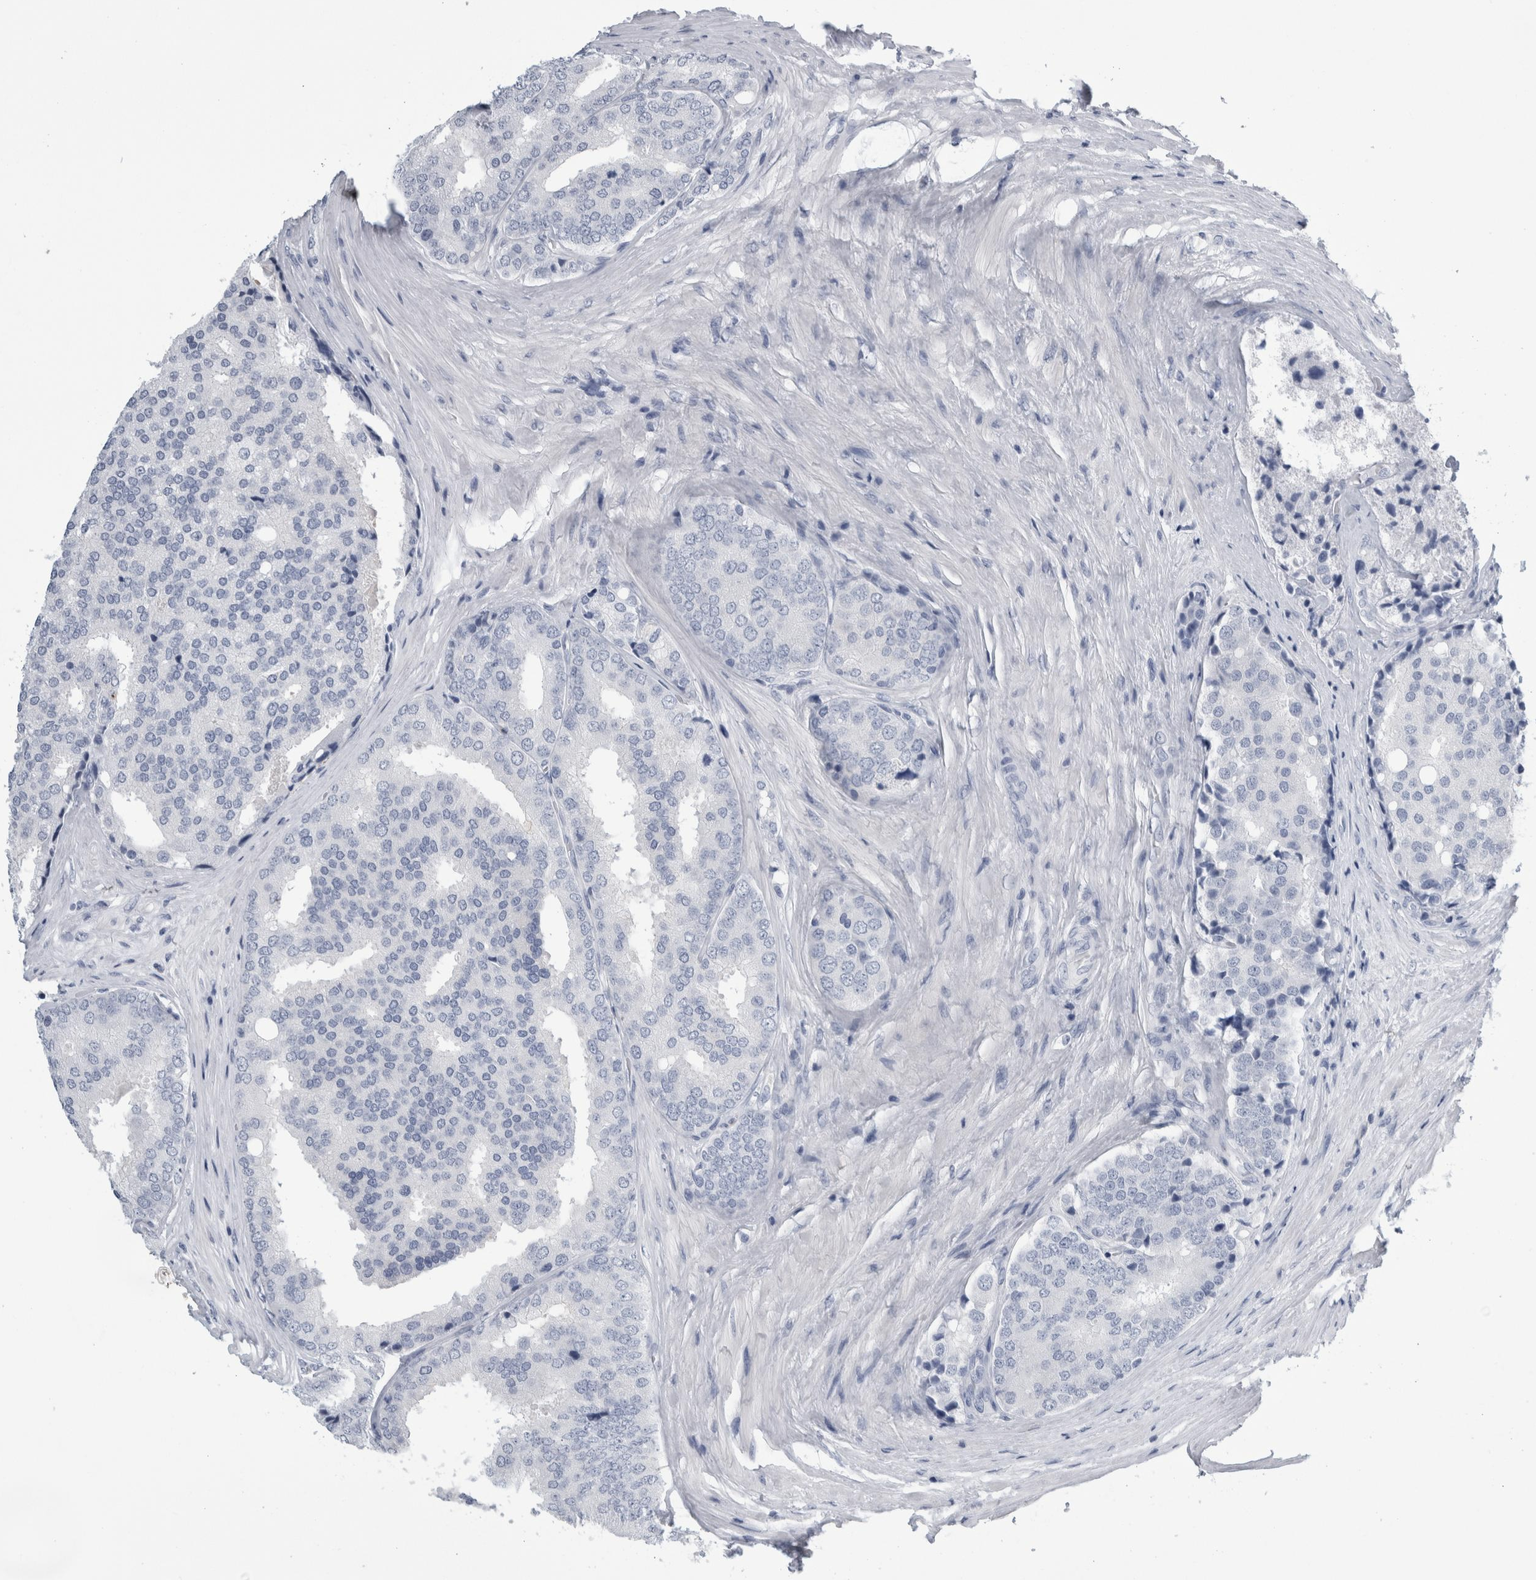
{"staining": {"intensity": "negative", "quantity": "none", "location": "none"}, "tissue": "prostate cancer", "cell_type": "Tumor cells", "image_type": "cancer", "snomed": [{"axis": "morphology", "description": "Adenocarcinoma, High grade"}, {"axis": "topography", "description": "Prostate"}], "caption": "Immunohistochemical staining of prostate high-grade adenocarcinoma reveals no significant staining in tumor cells.", "gene": "ANKFY1", "patient": {"sex": "male", "age": 50}}